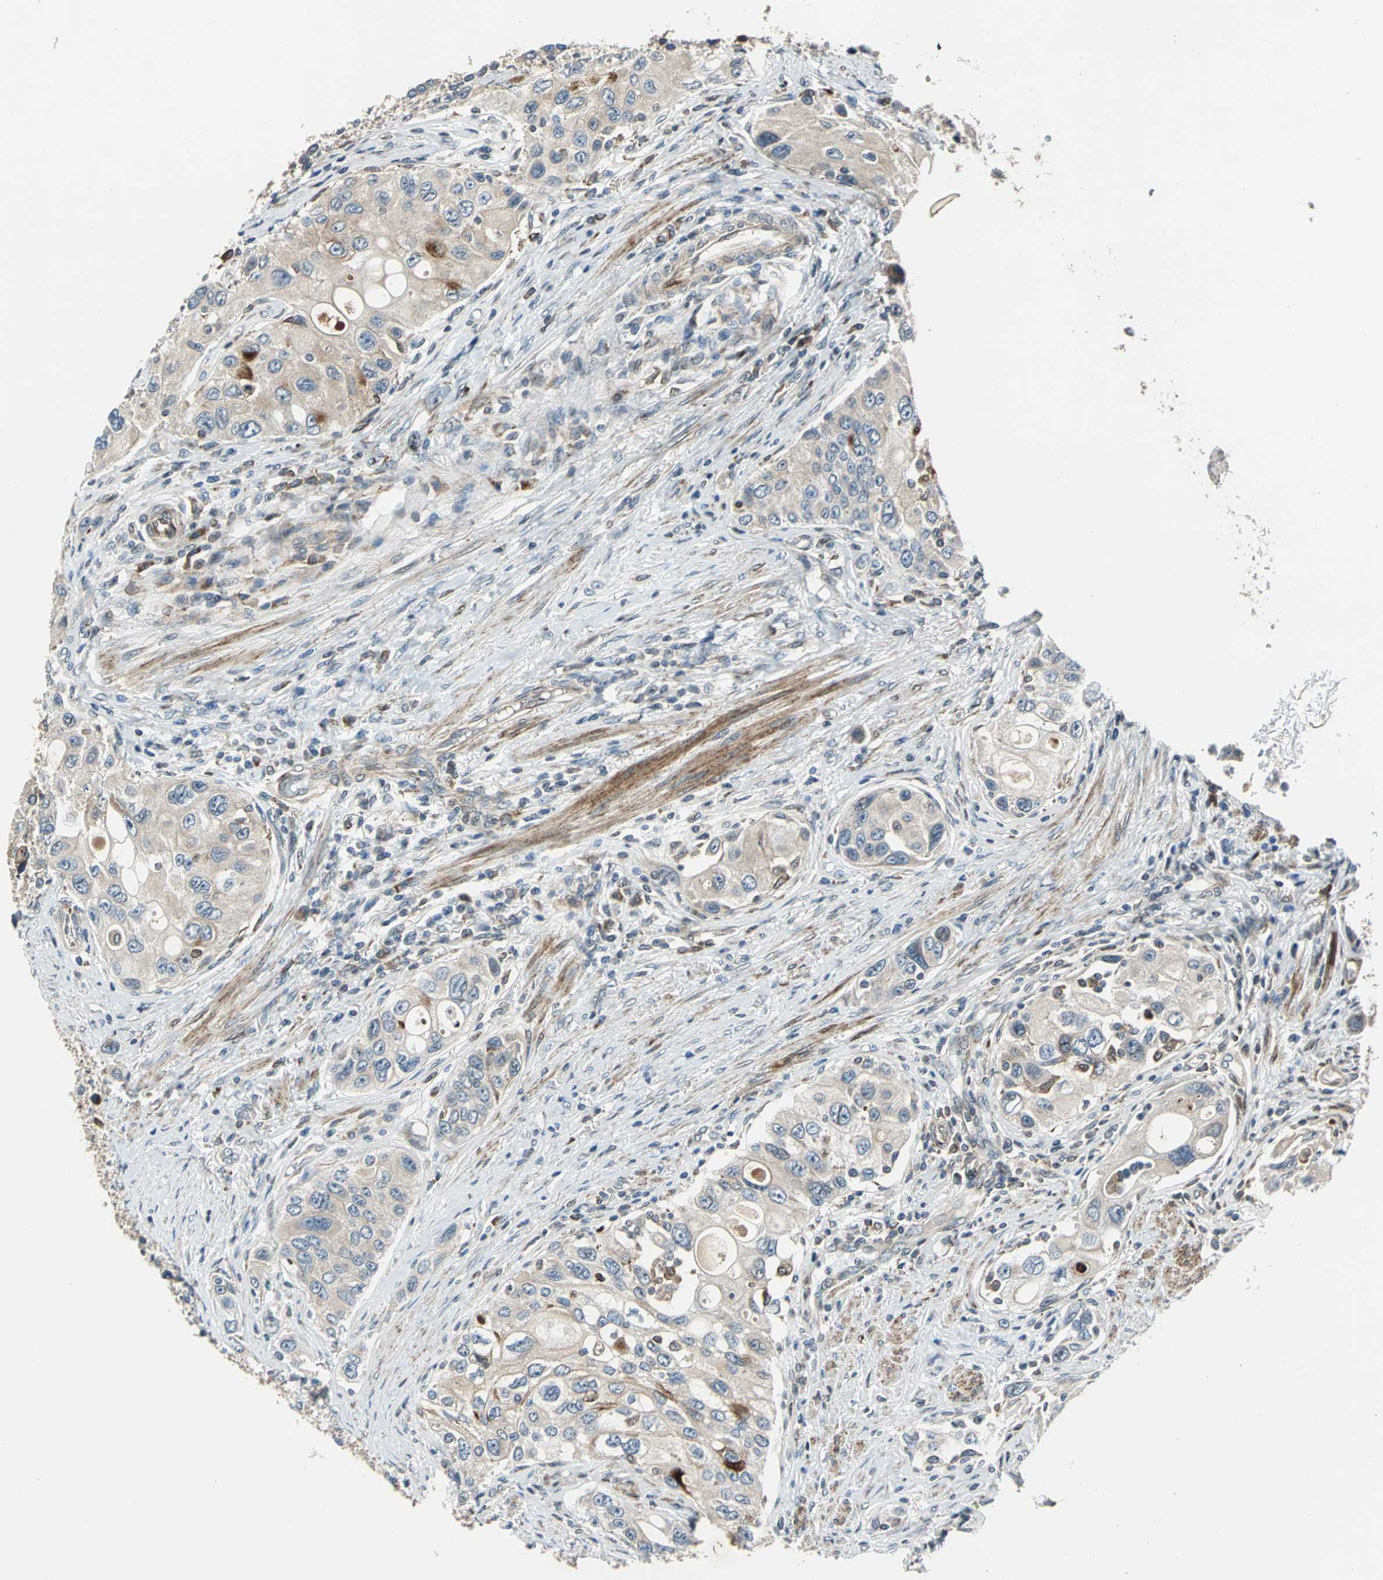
{"staining": {"intensity": "weak", "quantity": "25%-75%", "location": "cytoplasmic/membranous"}, "tissue": "urothelial cancer", "cell_type": "Tumor cells", "image_type": "cancer", "snomed": [{"axis": "morphology", "description": "Urothelial carcinoma, High grade"}, {"axis": "topography", "description": "Urinary bladder"}], "caption": "Urothelial cancer stained for a protein (brown) displays weak cytoplasmic/membranous positive staining in approximately 25%-75% of tumor cells.", "gene": "HTATIP2", "patient": {"sex": "female", "age": 56}}